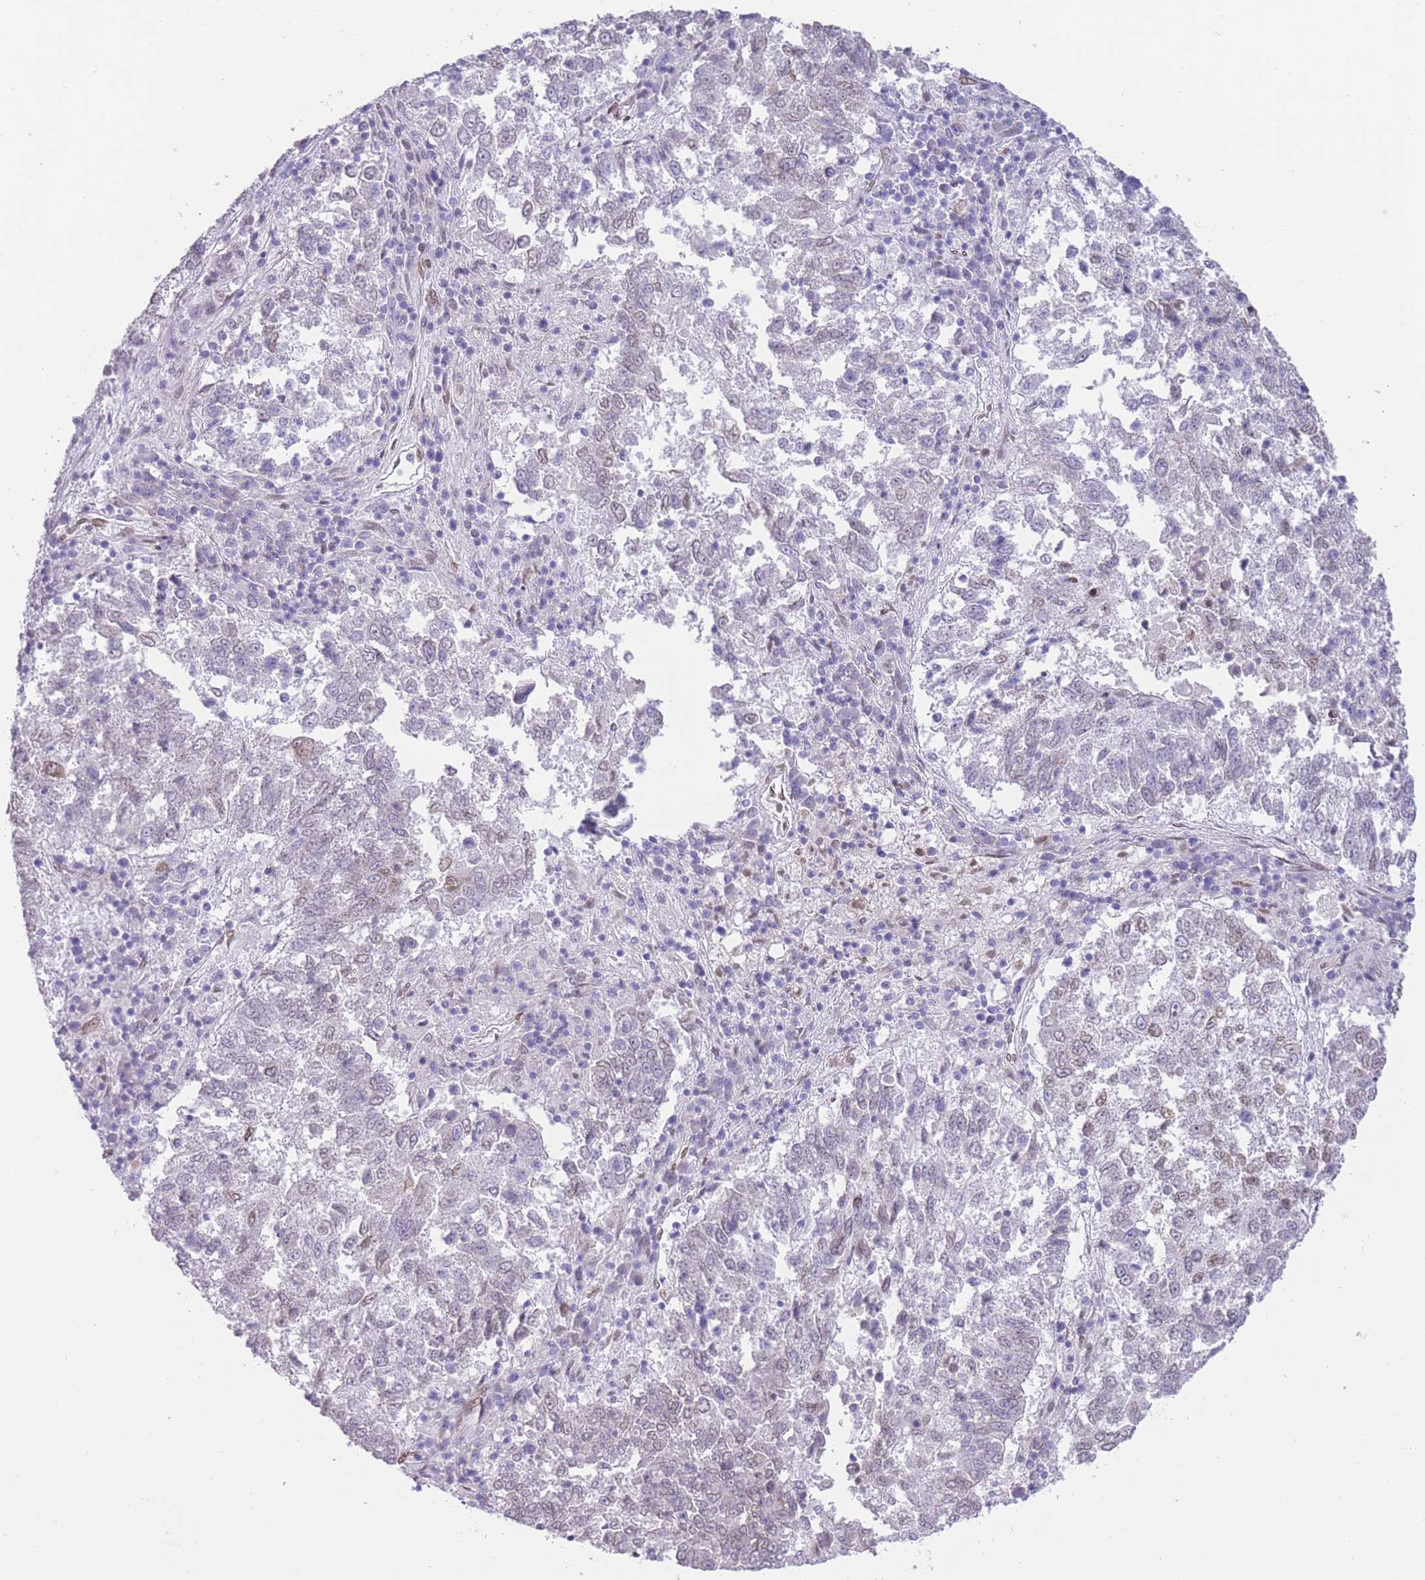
{"staining": {"intensity": "weak", "quantity": "<25%", "location": "nuclear"}, "tissue": "lung cancer", "cell_type": "Tumor cells", "image_type": "cancer", "snomed": [{"axis": "morphology", "description": "Squamous cell carcinoma, NOS"}, {"axis": "topography", "description": "Lung"}], "caption": "A high-resolution micrograph shows immunohistochemistry staining of lung cancer, which exhibits no significant expression in tumor cells.", "gene": "OR10AD1", "patient": {"sex": "male", "age": 73}}